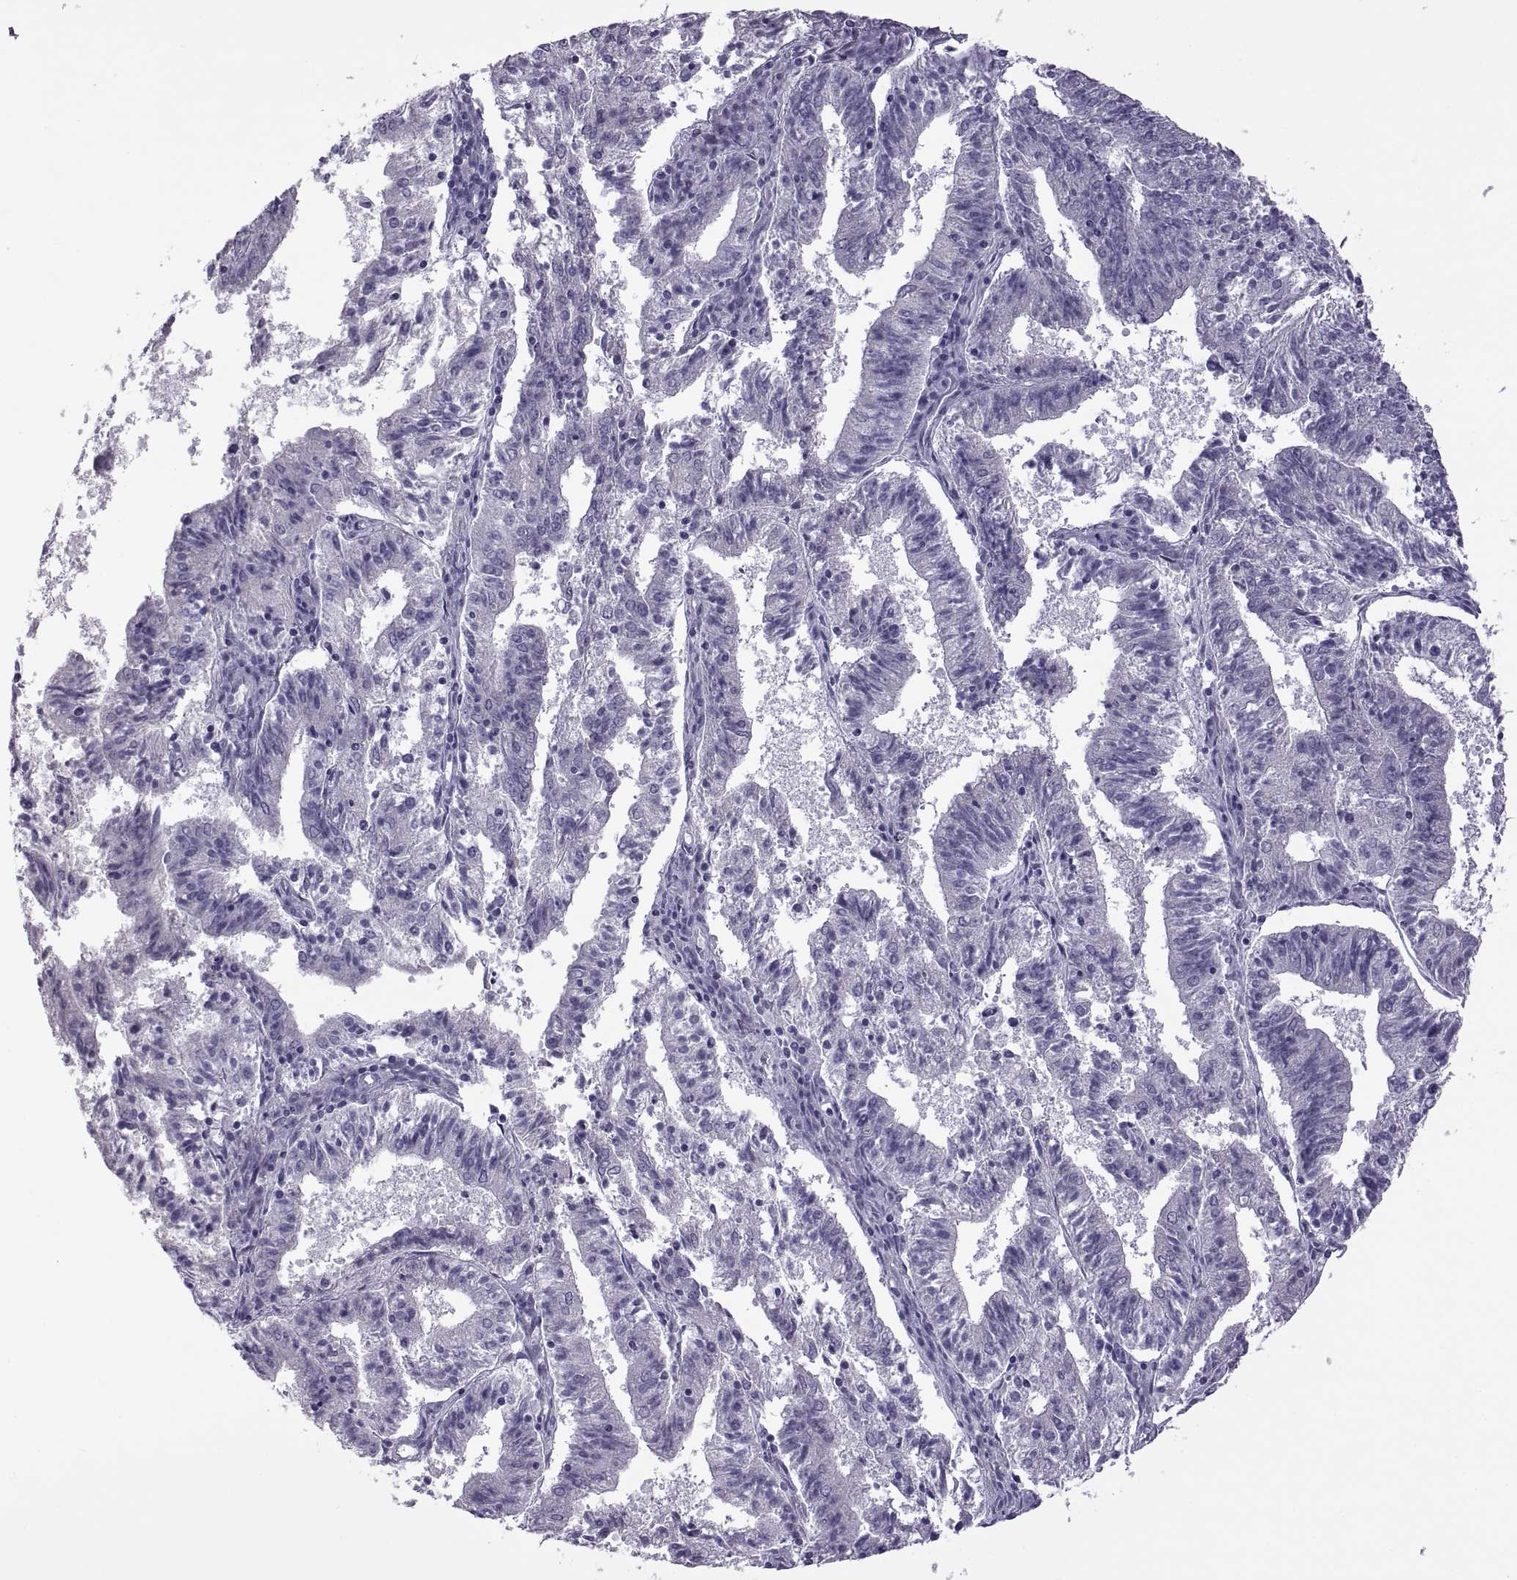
{"staining": {"intensity": "negative", "quantity": "none", "location": "none"}, "tissue": "endometrial cancer", "cell_type": "Tumor cells", "image_type": "cancer", "snomed": [{"axis": "morphology", "description": "Adenocarcinoma, NOS"}, {"axis": "topography", "description": "Endometrium"}], "caption": "Histopathology image shows no significant protein positivity in tumor cells of endometrial cancer (adenocarcinoma). Nuclei are stained in blue.", "gene": "RDM1", "patient": {"sex": "female", "age": 82}}